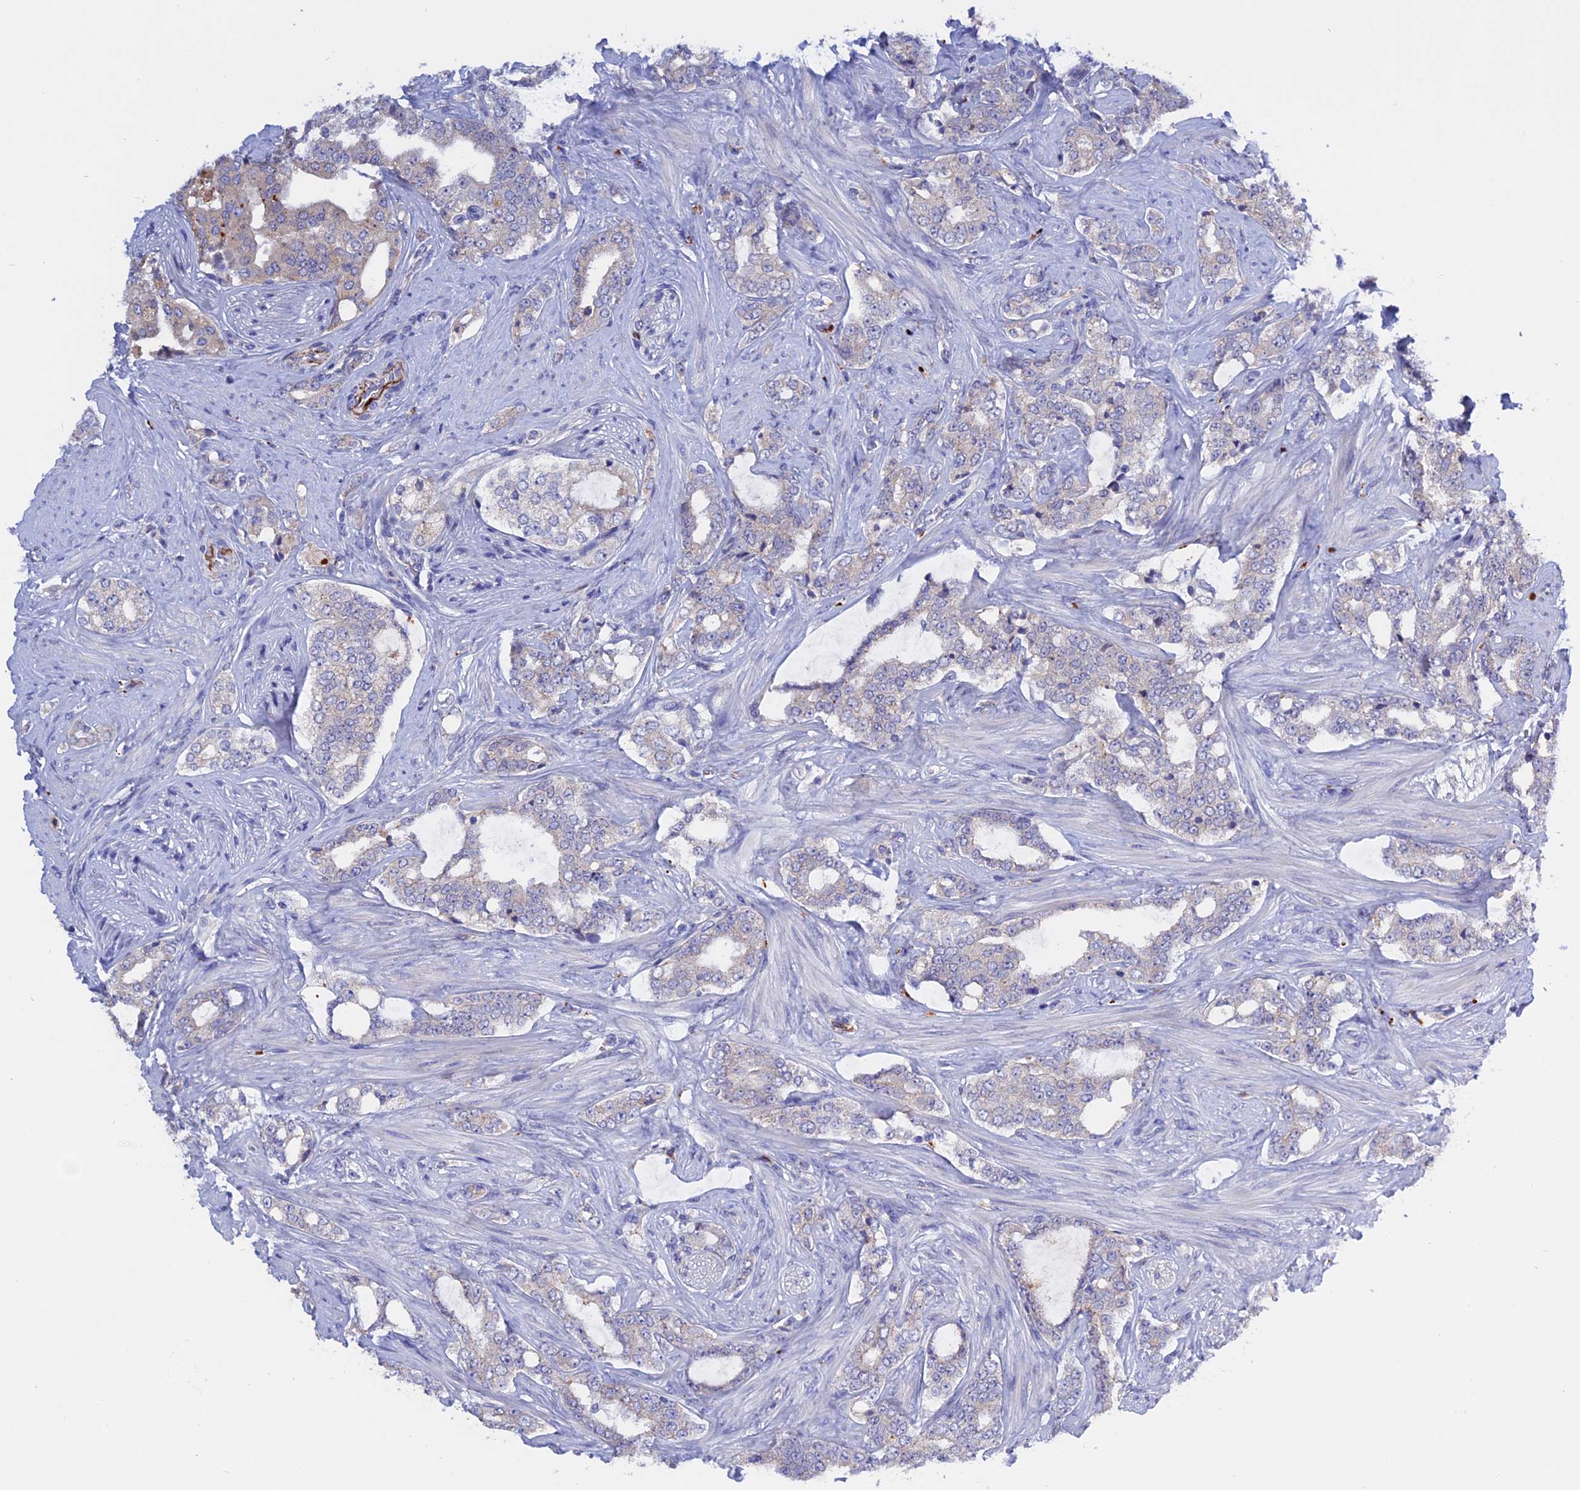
{"staining": {"intensity": "negative", "quantity": "none", "location": "none"}, "tissue": "prostate cancer", "cell_type": "Tumor cells", "image_type": "cancer", "snomed": [{"axis": "morphology", "description": "Adenocarcinoma, High grade"}, {"axis": "topography", "description": "Prostate"}], "caption": "An immunohistochemistry (IHC) image of prostate cancer is shown. There is no staining in tumor cells of prostate cancer.", "gene": "GK5", "patient": {"sex": "male", "age": 64}}